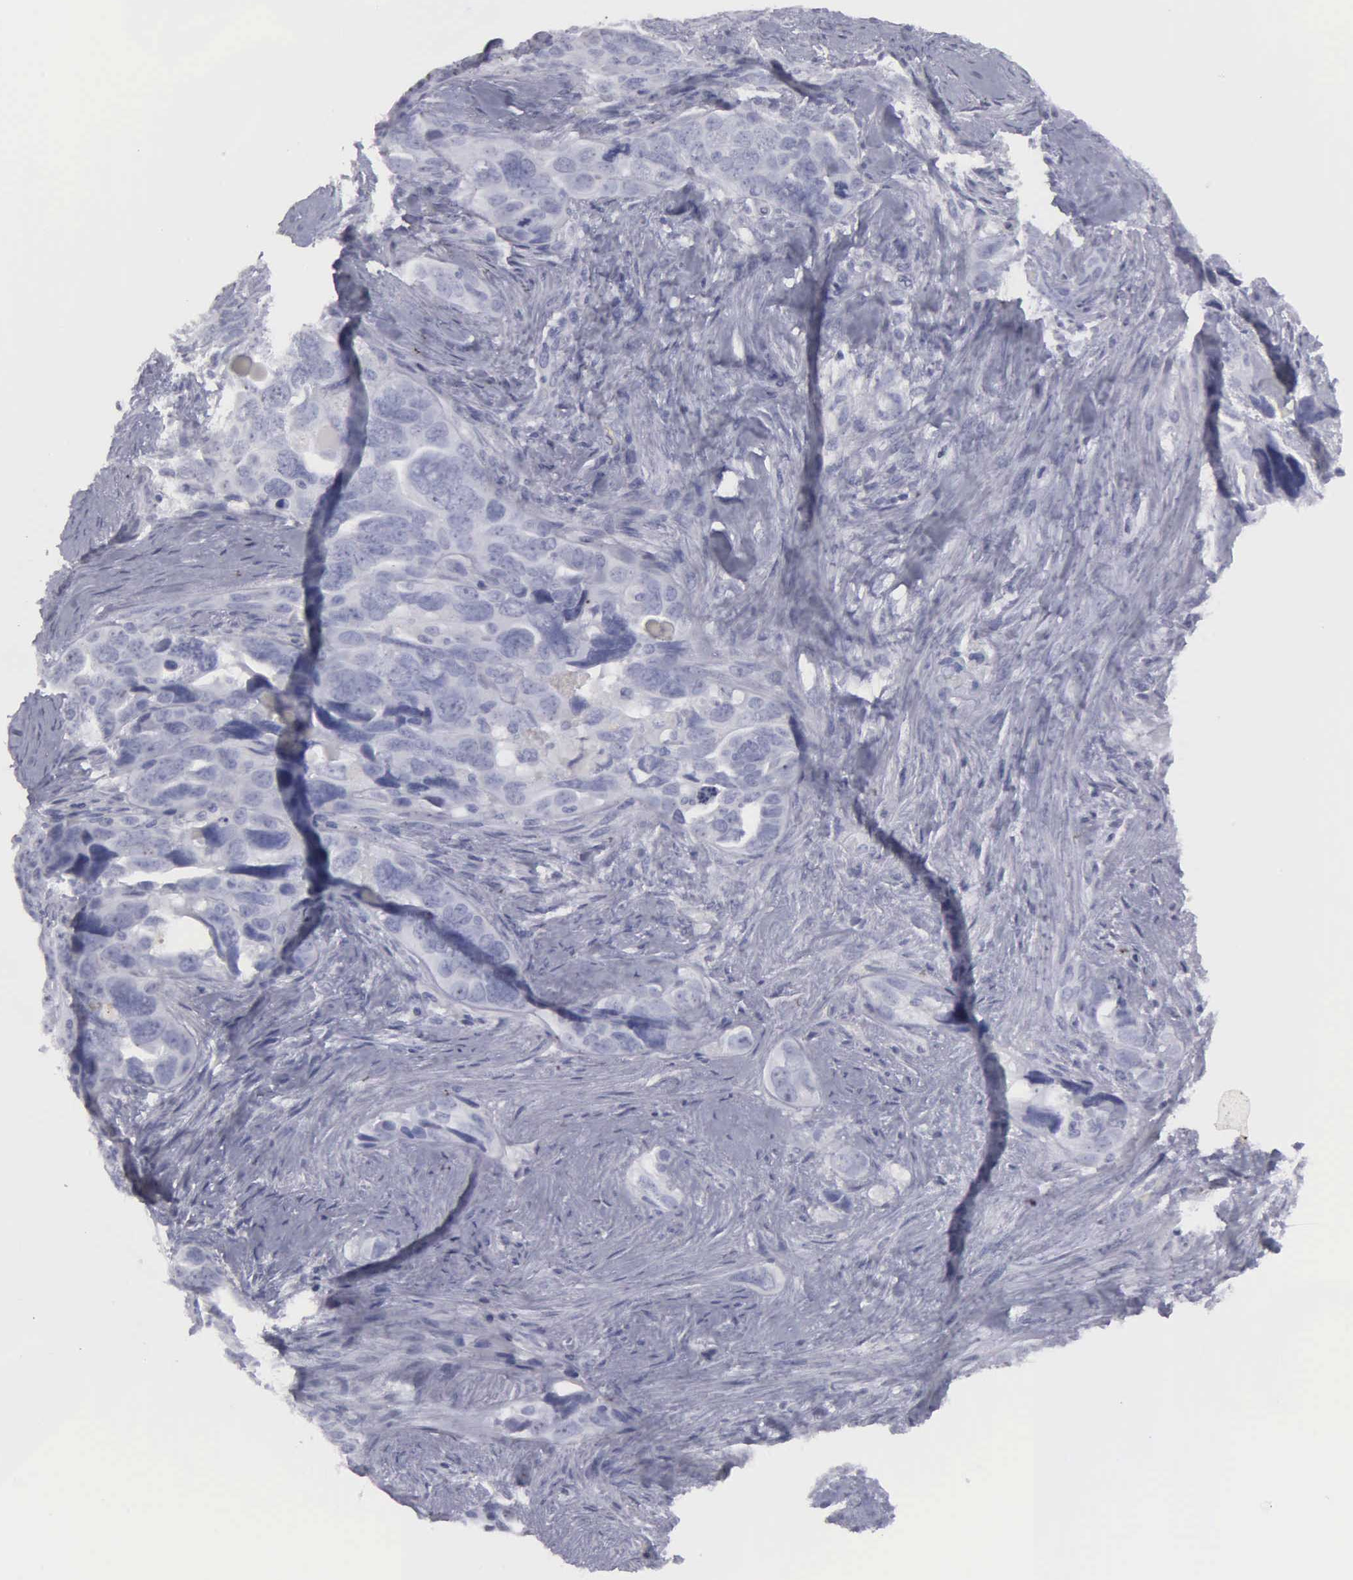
{"staining": {"intensity": "negative", "quantity": "none", "location": "none"}, "tissue": "ovarian cancer", "cell_type": "Tumor cells", "image_type": "cancer", "snomed": [{"axis": "morphology", "description": "Cystadenocarcinoma, serous, NOS"}, {"axis": "topography", "description": "Ovary"}], "caption": "Tumor cells show no significant positivity in ovarian serous cystadenocarcinoma.", "gene": "KIAA0586", "patient": {"sex": "female", "age": 63}}